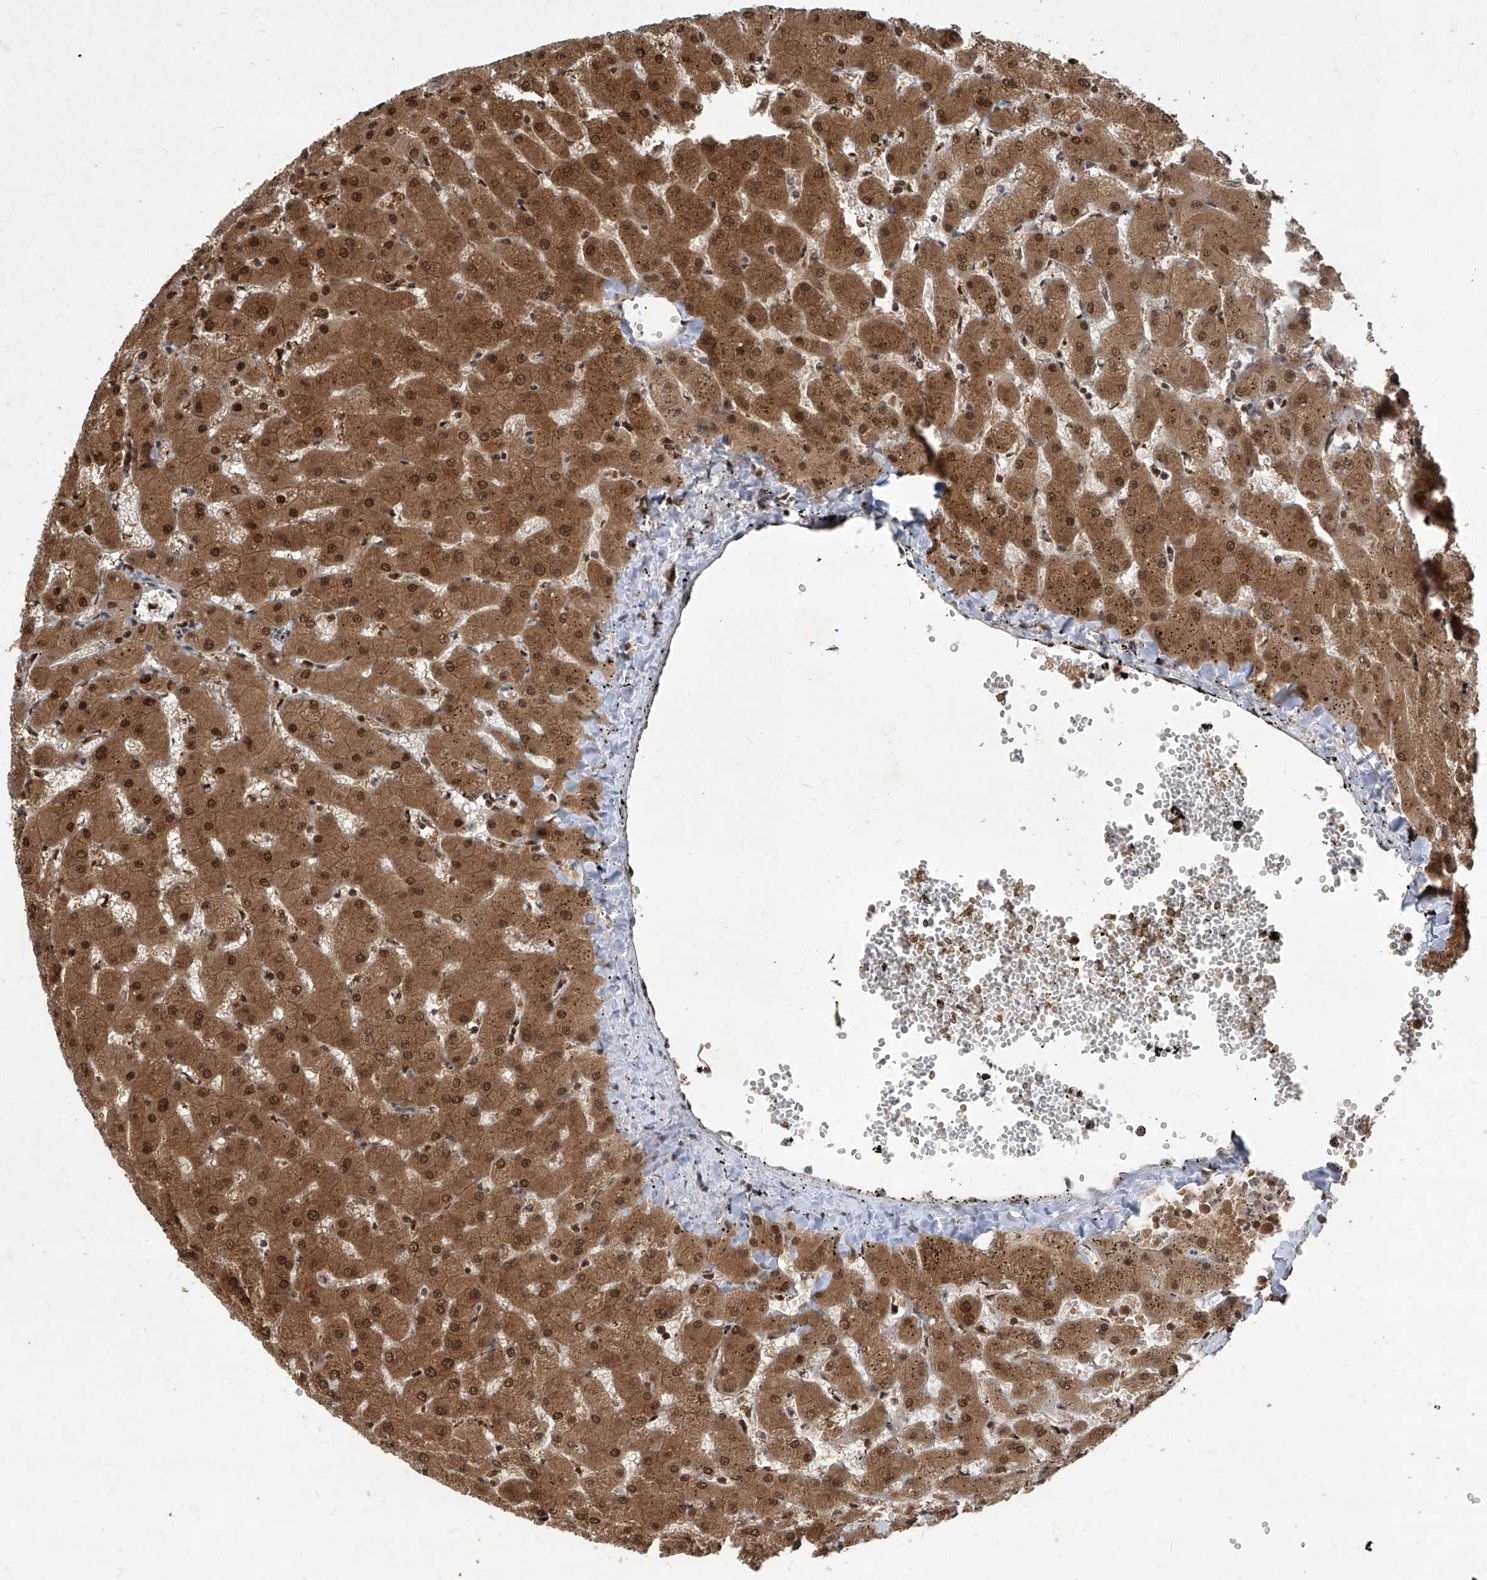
{"staining": {"intensity": "moderate", "quantity": ">75%", "location": "cytoplasmic/membranous"}, "tissue": "liver", "cell_type": "Cholangiocytes", "image_type": "normal", "snomed": [{"axis": "morphology", "description": "Normal tissue, NOS"}, {"axis": "topography", "description": "Liver"}], "caption": "Liver stained for a protein demonstrates moderate cytoplasmic/membranous positivity in cholangiocytes. The staining was performed using DAB (3,3'-diaminobenzidine), with brown indicating positive protein expression. Nuclei are stained blue with hematoxylin.", "gene": "PSMB1", "patient": {"sex": "female", "age": 63}}